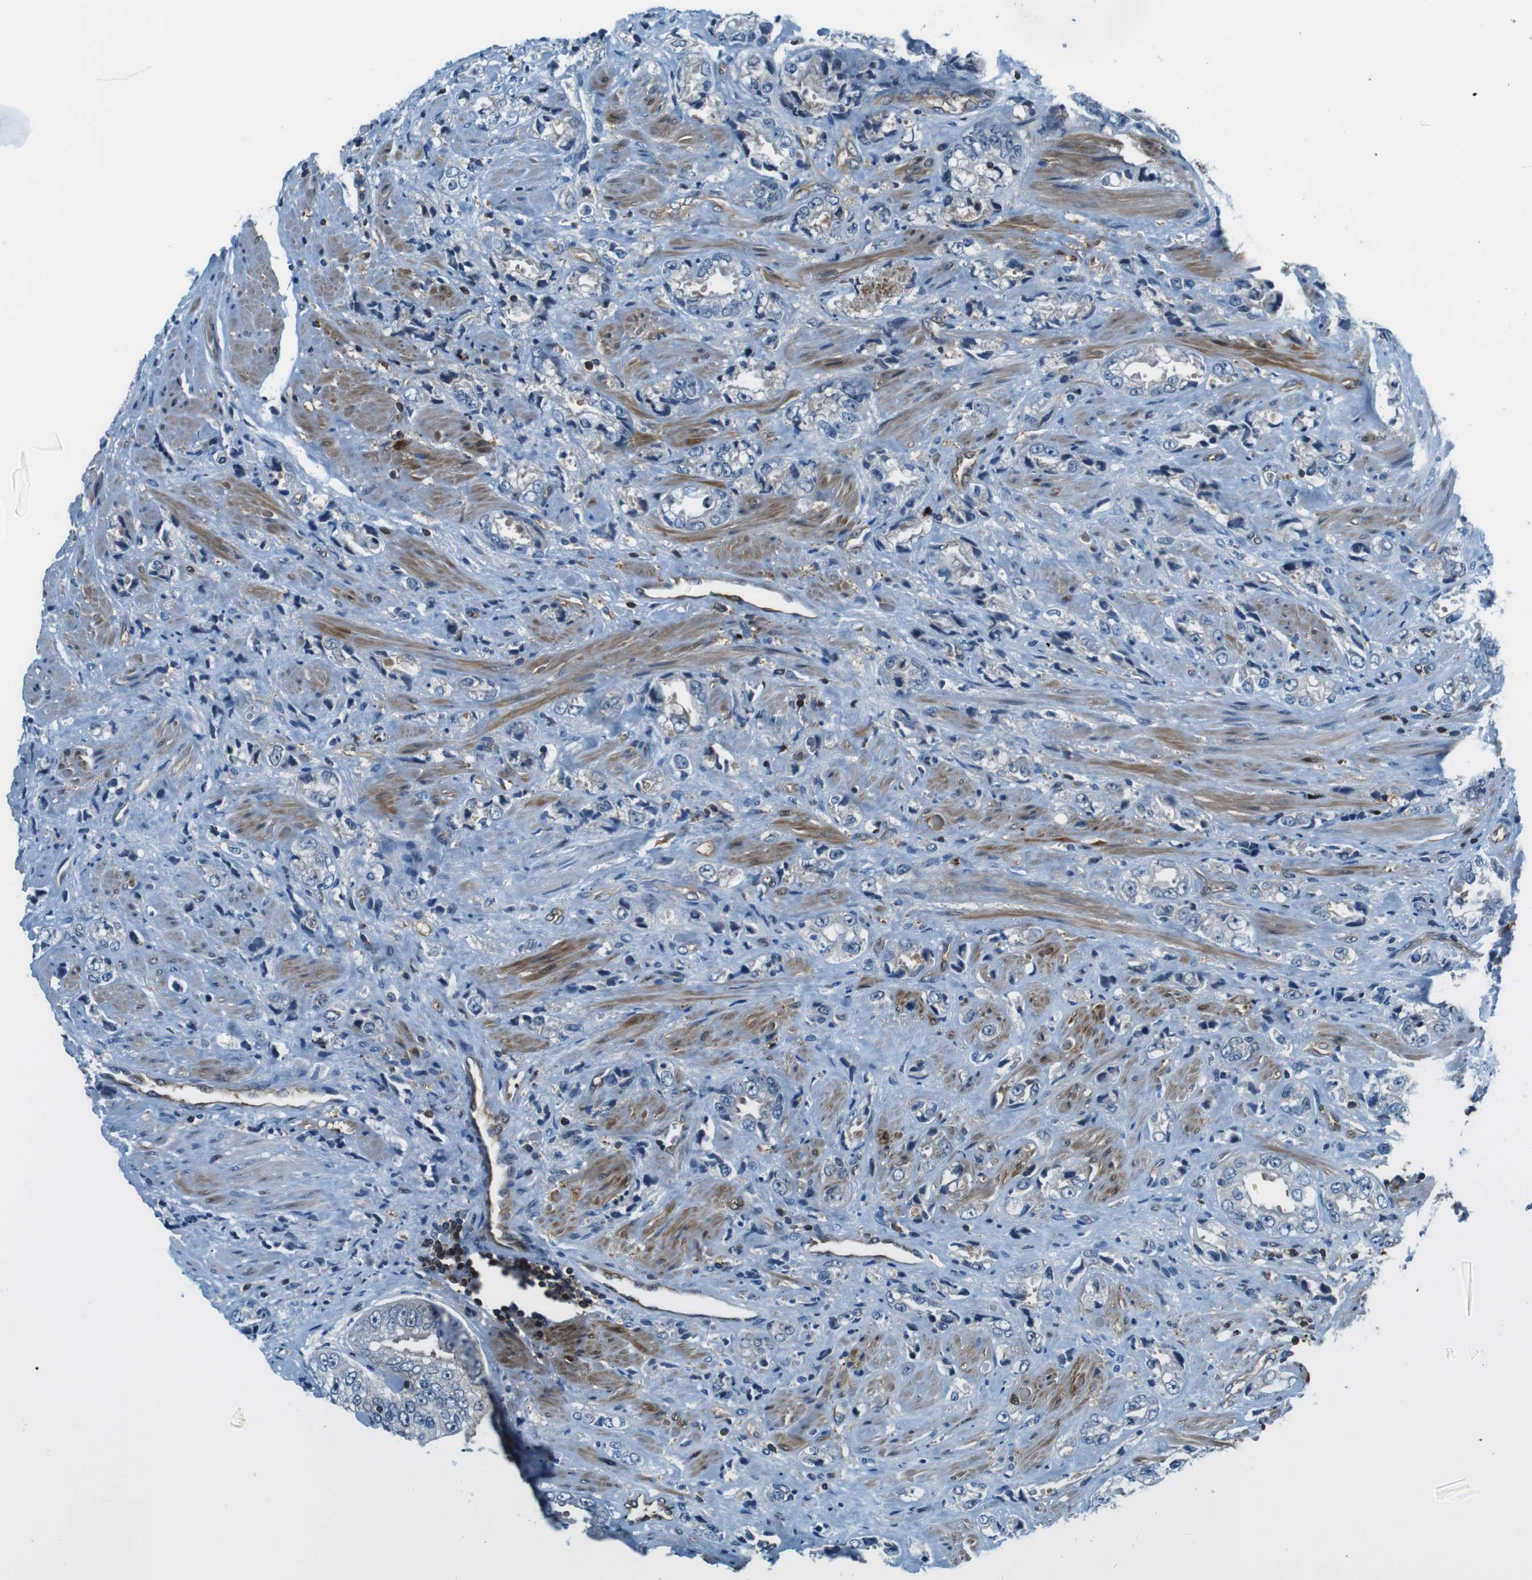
{"staining": {"intensity": "negative", "quantity": "none", "location": "none"}, "tissue": "prostate cancer", "cell_type": "Tumor cells", "image_type": "cancer", "snomed": [{"axis": "morphology", "description": "Adenocarcinoma, High grade"}, {"axis": "topography", "description": "Prostate"}], "caption": "Prostate cancer (adenocarcinoma (high-grade)) stained for a protein using IHC displays no positivity tumor cells.", "gene": "TES", "patient": {"sex": "male", "age": 61}}